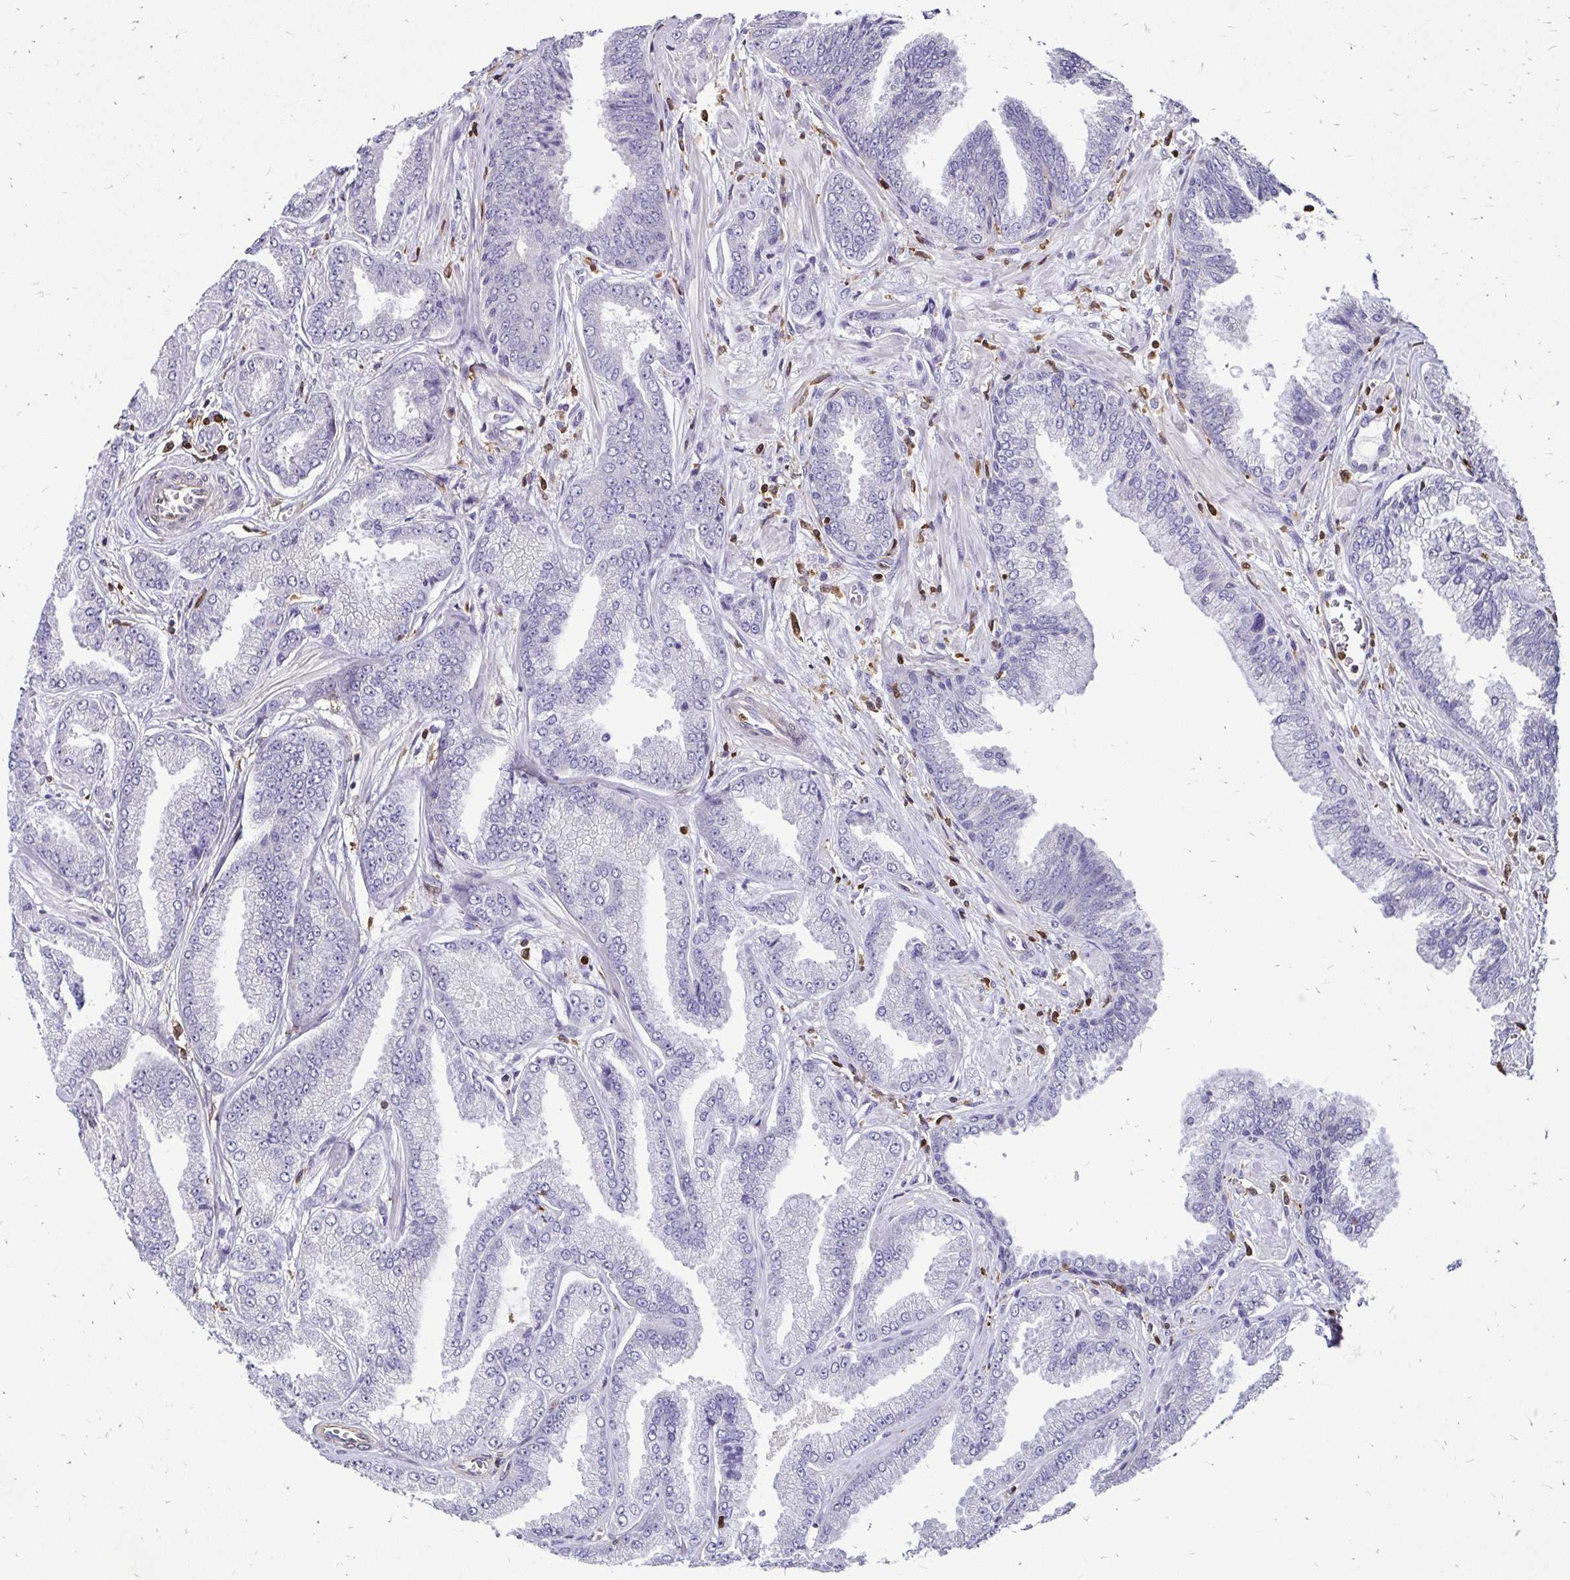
{"staining": {"intensity": "negative", "quantity": "none", "location": "none"}, "tissue": "prostate cancer", "cell_type": "Tumor cells", "image_type": "cancer", "snomed": [{"axis": "morphology", "description": "Adenocarcinoma, Low grade"}, {"axis": "topography", "description": "Prostate"}], "caption": "Tumor cells show no significant staining in adenocarcinoma (low-grade) (prostate).", "gene": "ZFP1", "patient": {"sex": "male", "age": 55}}